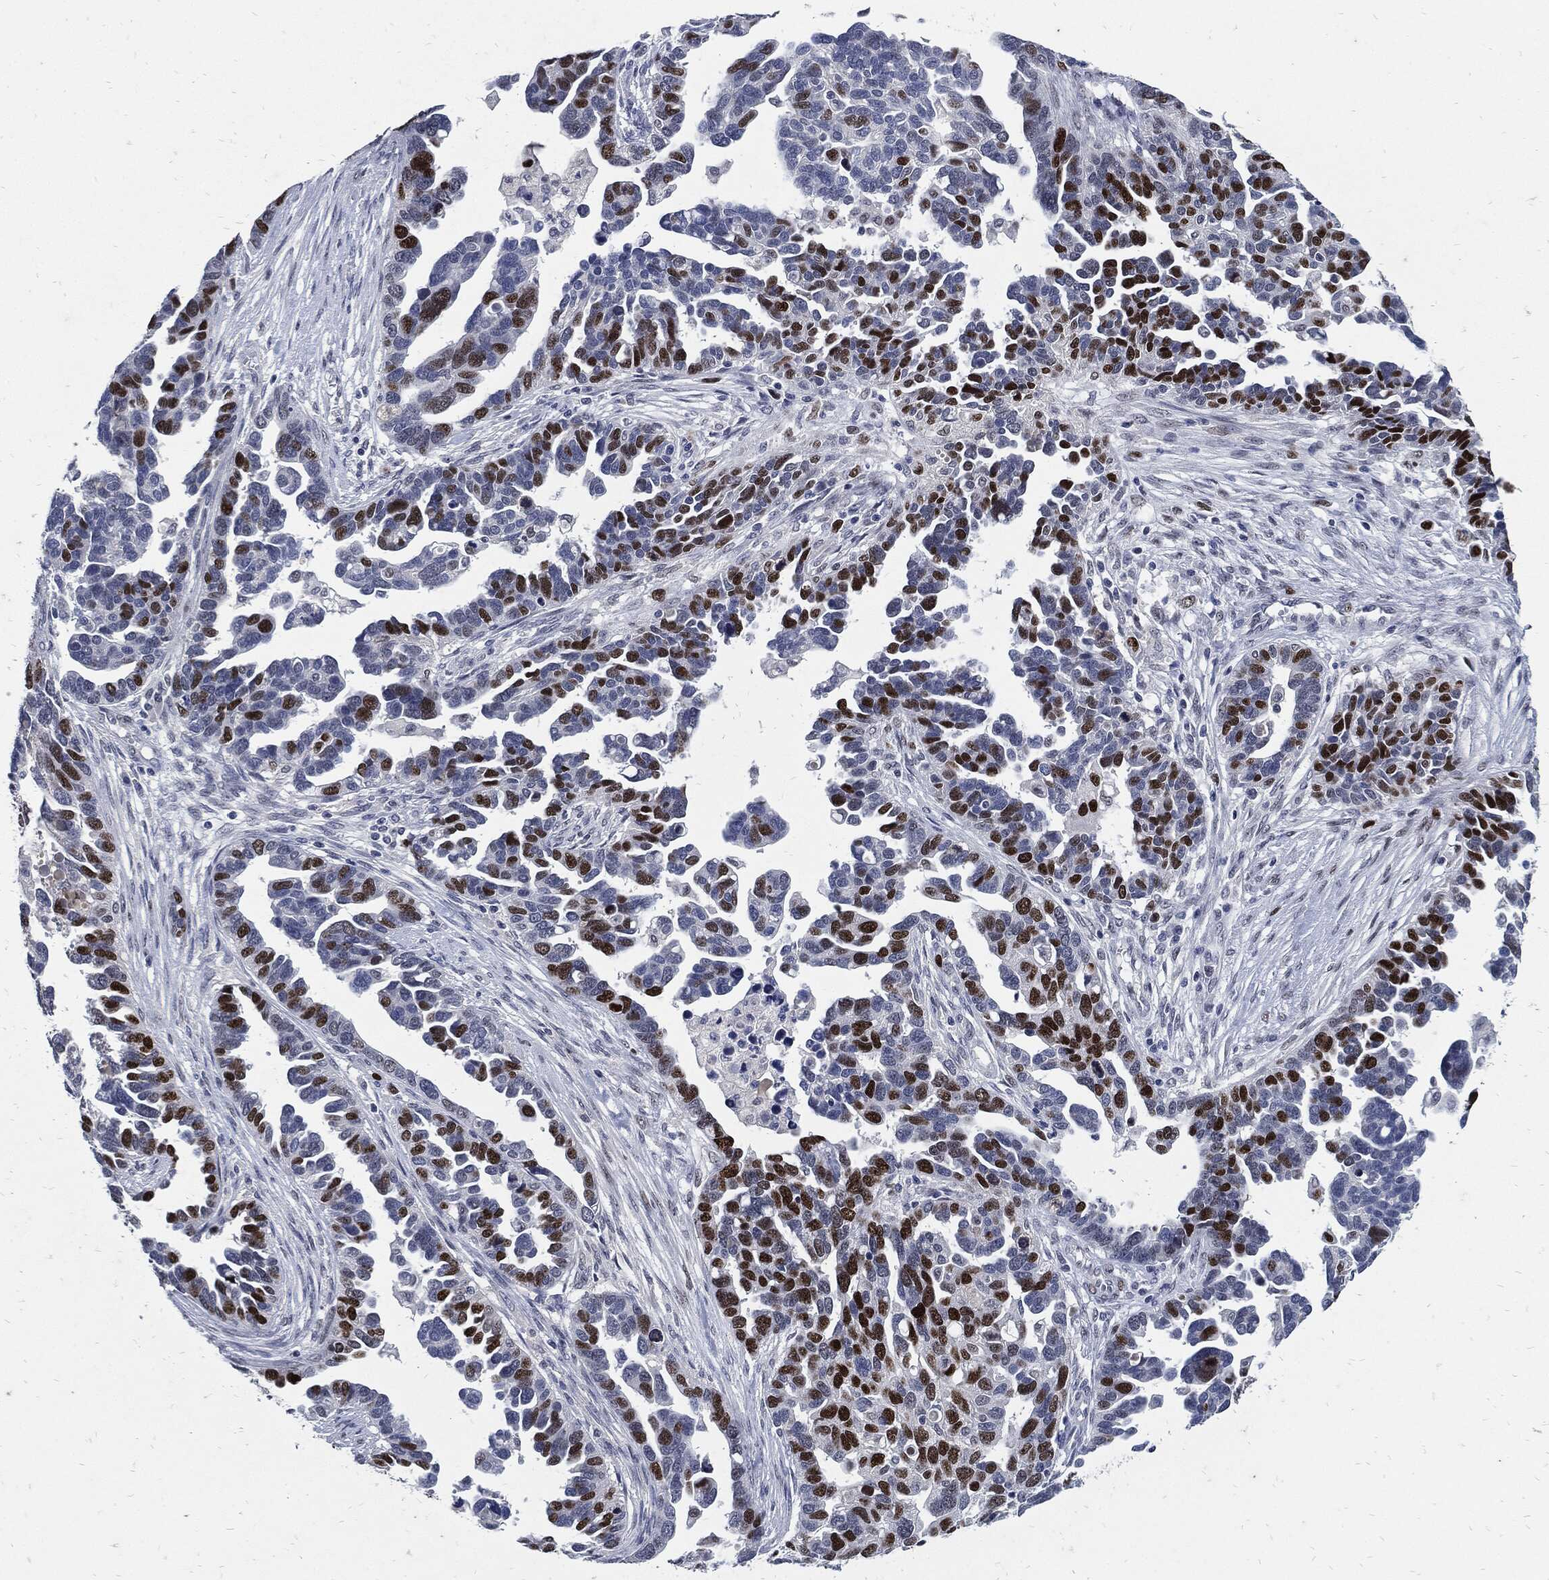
{"staining": {"intensity": "strong", "quantity": "<25%", "location": "nuclear"}, "tissue": "ovarian cancer", "cell_type": "Tumor cells", "image_type": "cancer", "snomed": [{"axis": "morphology", "description": "Cystadenocarcinoma, serous, NOS"}, {"axis": "topography", "description": "Ovary"}], "caption": "Approximately <25% of tumor cells in serous cystadenocarcinoma (ovarian) demonstrate strong nuclear protein staining as visualized by brown immunohistochemical staining.", "gene": "NBN", "patient": {"sex": "female", "age": 54}}